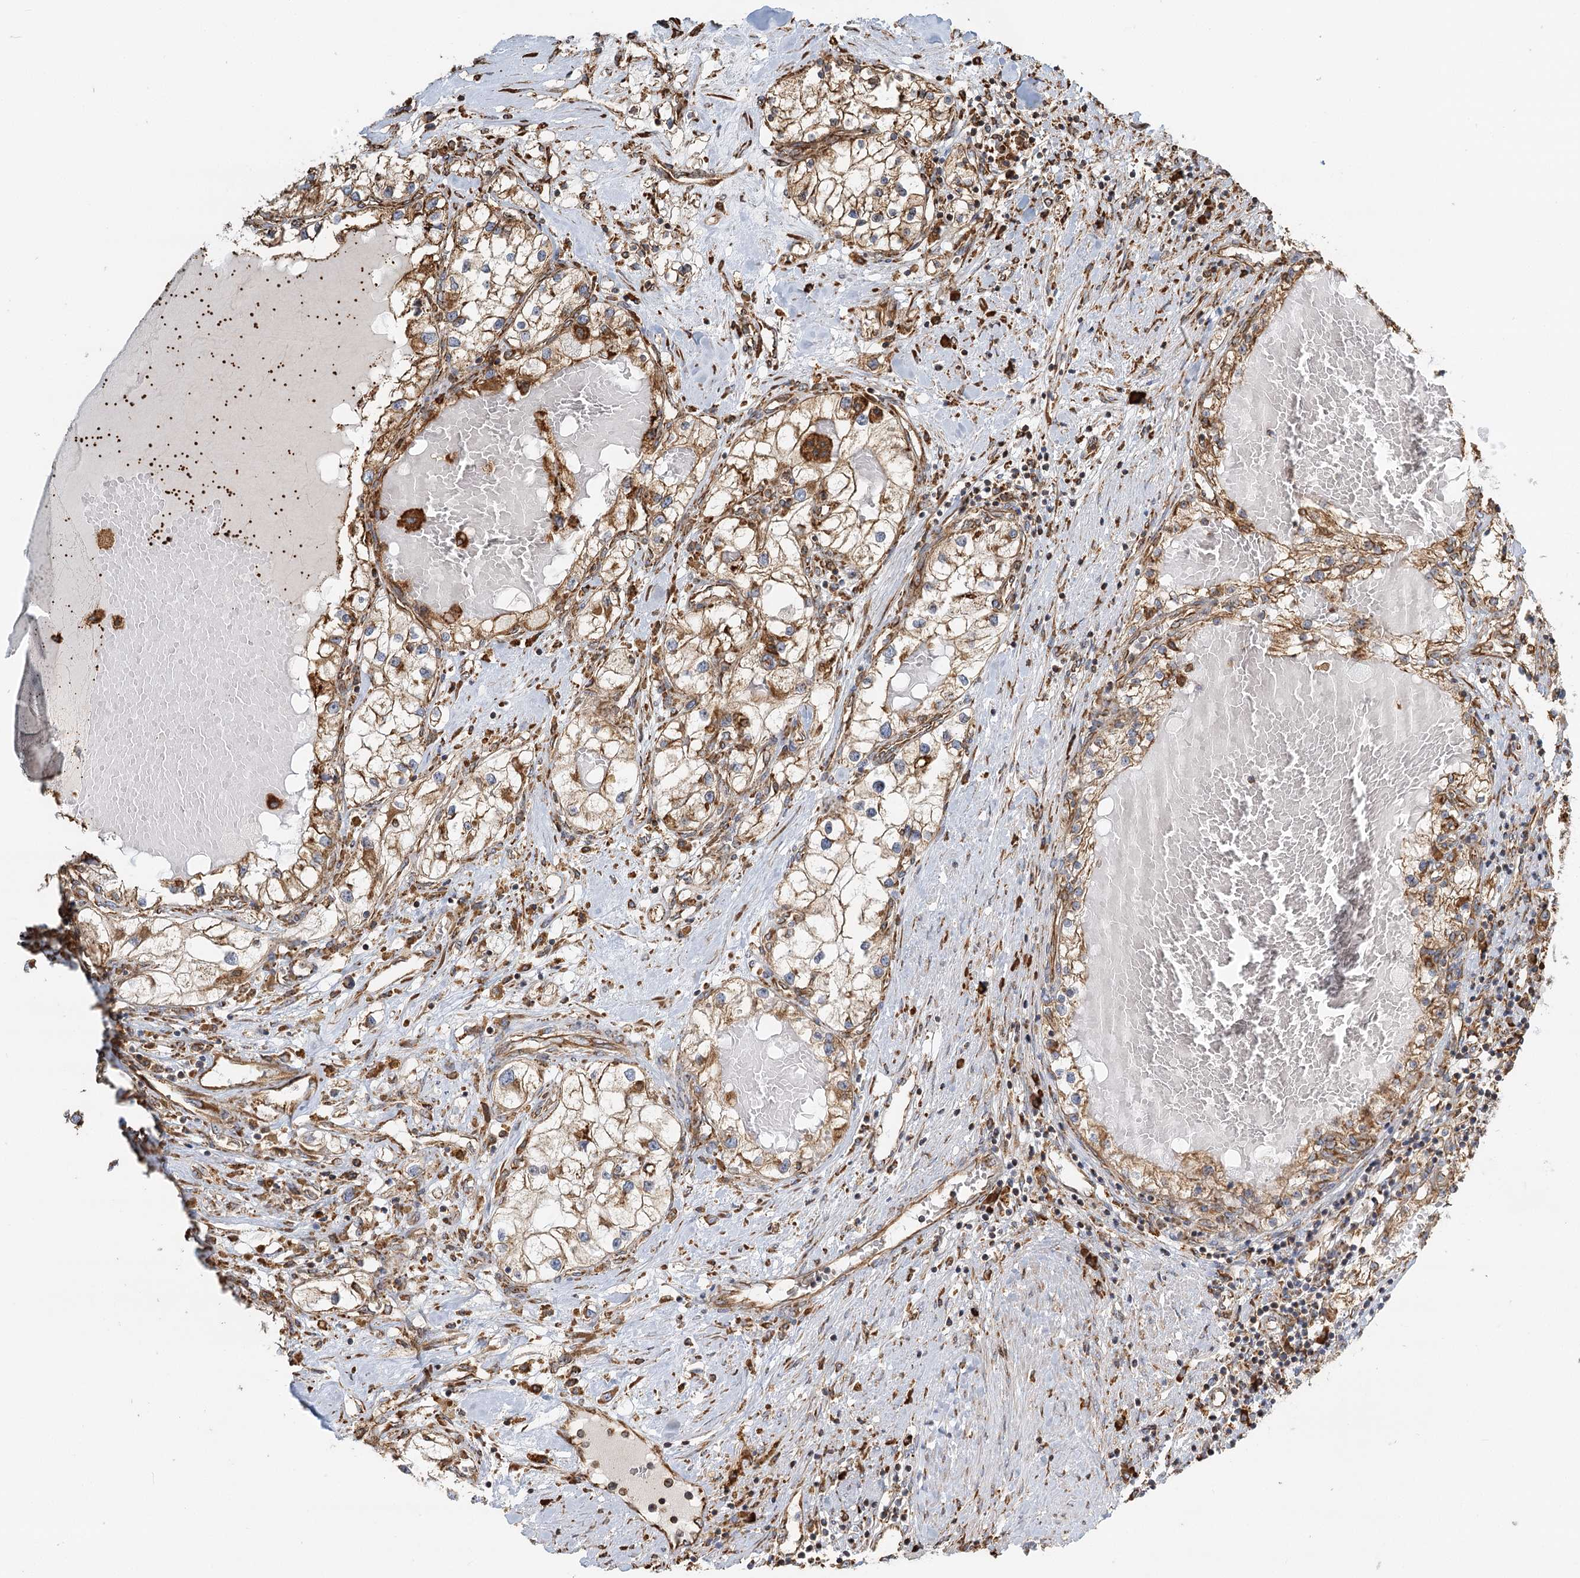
{"staining": {"intensity": "moderate", "quantity": ">75%", "location": "cytoplasmic/membranous"}, "tissue": "renal cancer", "cell_type": "Tumor cells", "image_type": "cancer", "snomed": [{"axis": "morphology", "description": "Normal tissue, NOS"}, {"axis": "morphology", "description": "Adenocarcinoma, NOS"}, {"axis": "topography", "description": "Kidney"}], "caption": "Human renal adenocarcinoma stained with a brown dye displays moderate cytoplasmic/membranous positive positivity in approximately >75% of tumor cells.", "gene": "TAS1R1", "patient": {"sex": "male", "age": 68}}